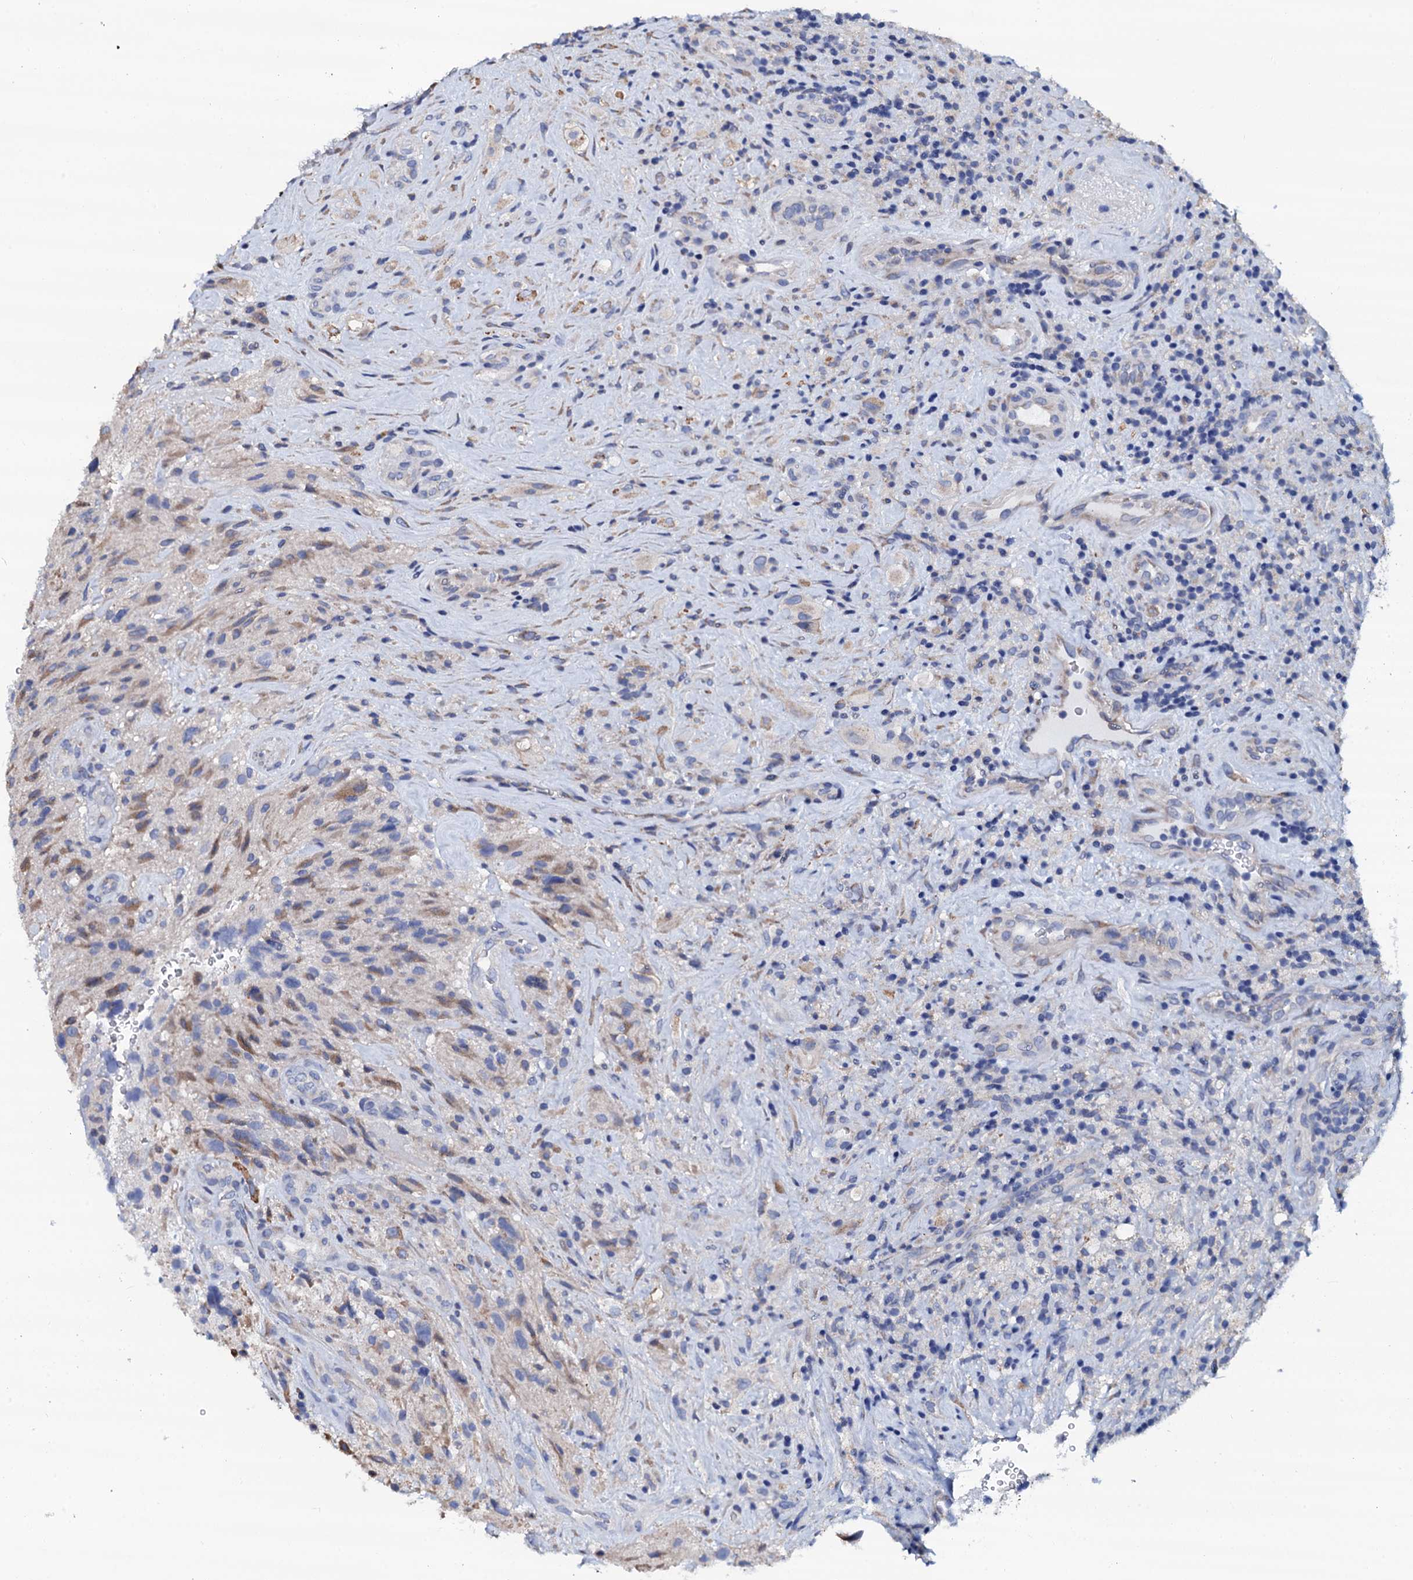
{"staining": {"intensity": "moderate", "quantity": "<25%", "location": "cytoplasmic/membranous"}, "tissue": "glioma", "cell_type": "Tumor cells", "image_type": "cancer", "snomed": [{"axis": "morphology", "description": "Glioma, malignant, High grade"}, {"axis": "topography", "description": "Brain"}], "caption": "The micrograph shows immunohistochemical staining of malignant glioma (high-grade). There is moderate cytoplasmic/membranous positivity is seen in about <25% of tumor cells. The staining is performed using DAB brown chromogen to label protein expression. The nuclei are counter-stained blue using hematoxylin.", "gene": "AKAP3", "patient": {"sex": "male", "age": 69}}